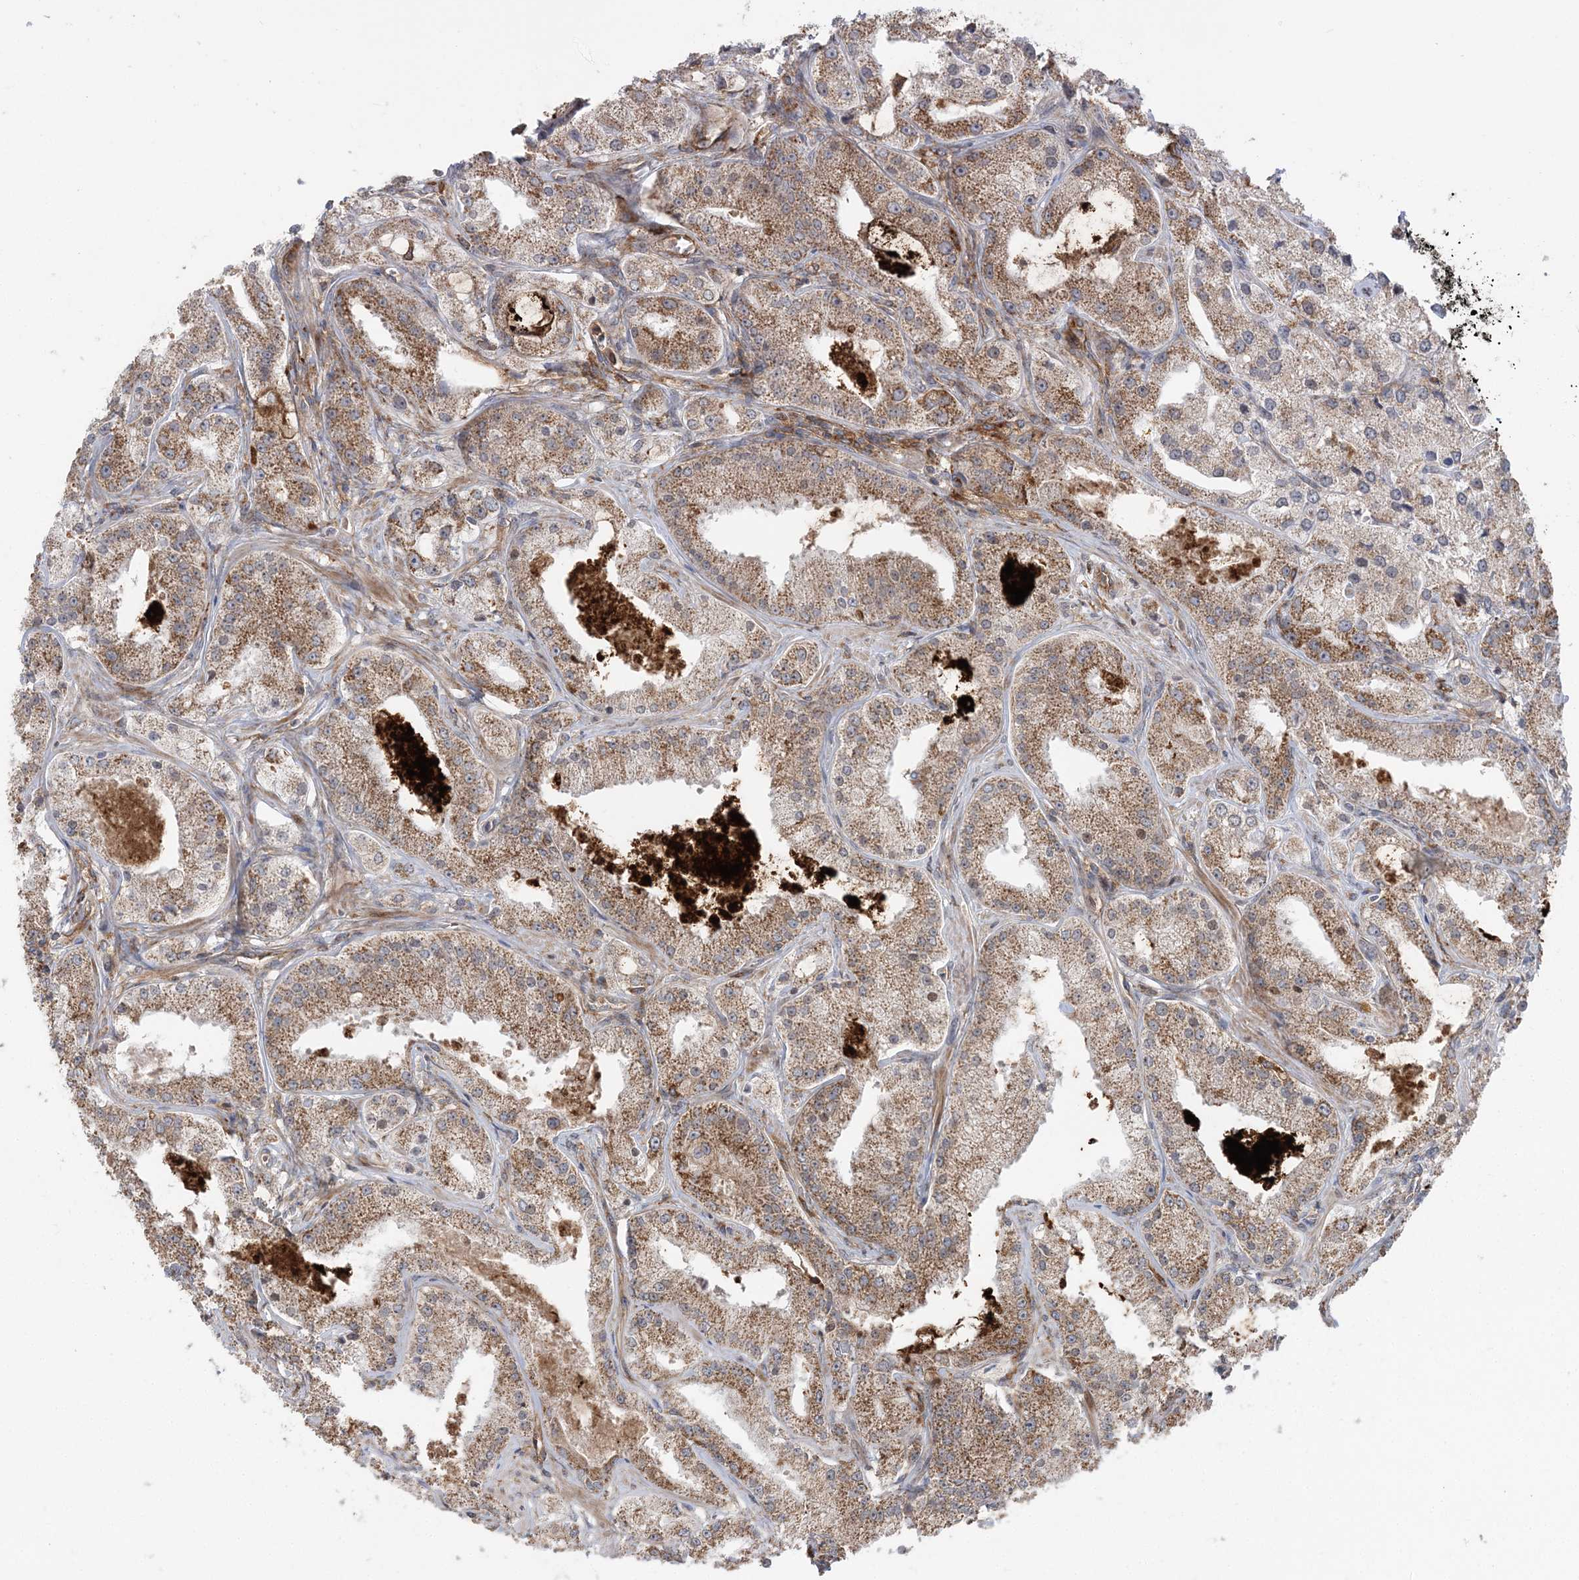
{"staining": {"intensity": "moderate", "quantity": ">75%", "location": "cytoplasmic/membranous"}, "tissue": "prostate cancer", "cell_type": "Tumor cells", "image_type": "cancer", "snomed": [{"axis": "morphology", "description": "Adenocarcinoma, Low grade"}, {"axis": "topography", "description": "Prostate"}], "caption": "Prostate cancer tissue shows moderate cytoplasmic/membranous expression in approximately >75% of tumor cells, visualized by immunohistochemistry.", "gene": "LRPPRC", "patient": {"sex": "male", "age": 69}}